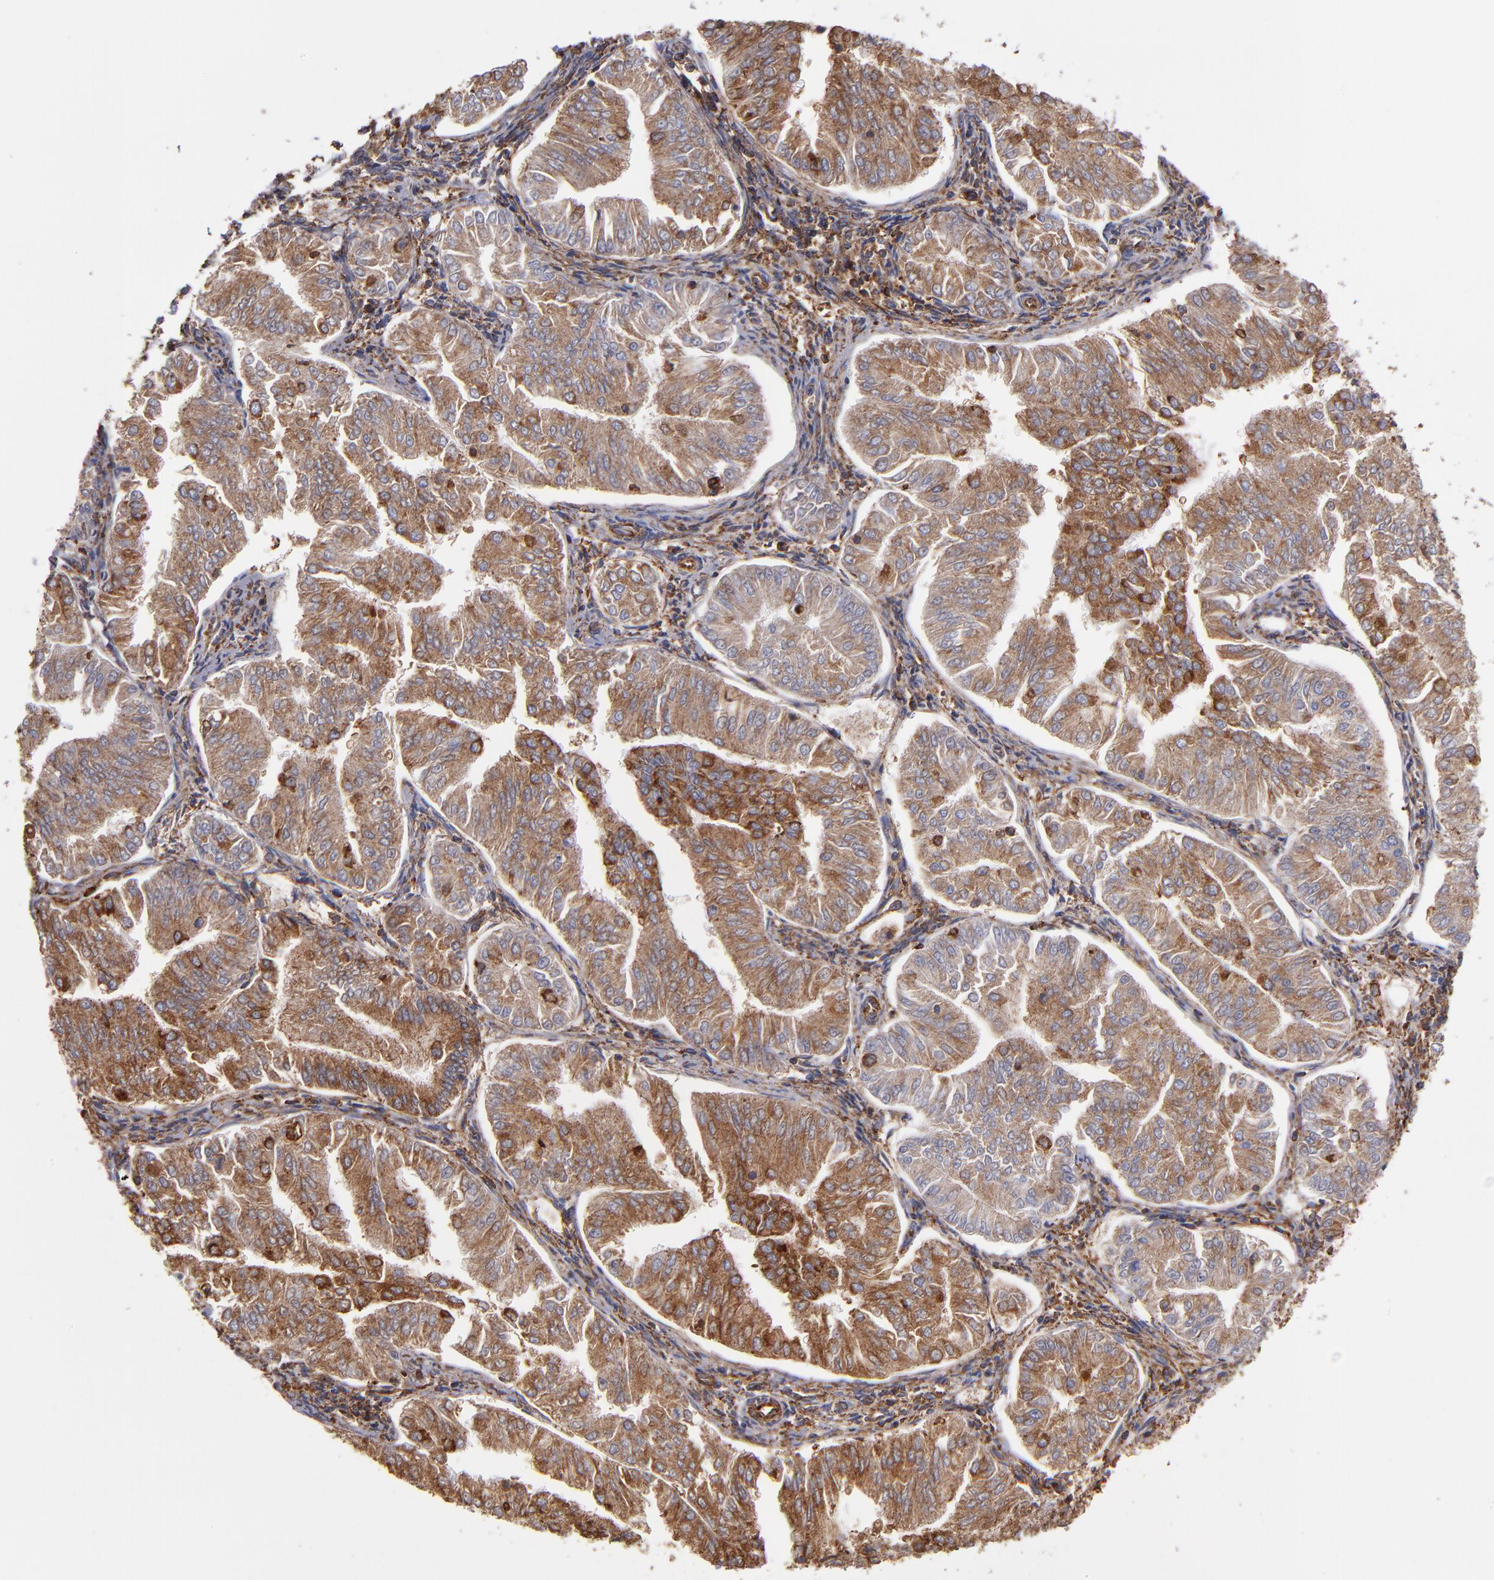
{"staining": {"intensity": "moderate", "quantity": ">75%", "location": "cytoplasmic/membranous"}, "tissue": "endometrial cancer", "cell_type": "Tumor cells", "image_type": "cancer", "snomed": [{"axis": "morphology", "description": "Adenocarcinoma, NOS"}, {"axis": "topography", "description": "Endometrium"}], "caption": "A brown stain shows moderate cytoplasmic/membranous staining of a protein in human endometrial adenocarcinoma tumor cells.", "gene": "MVP", "patient": {"sex": "female", "age": 53}}